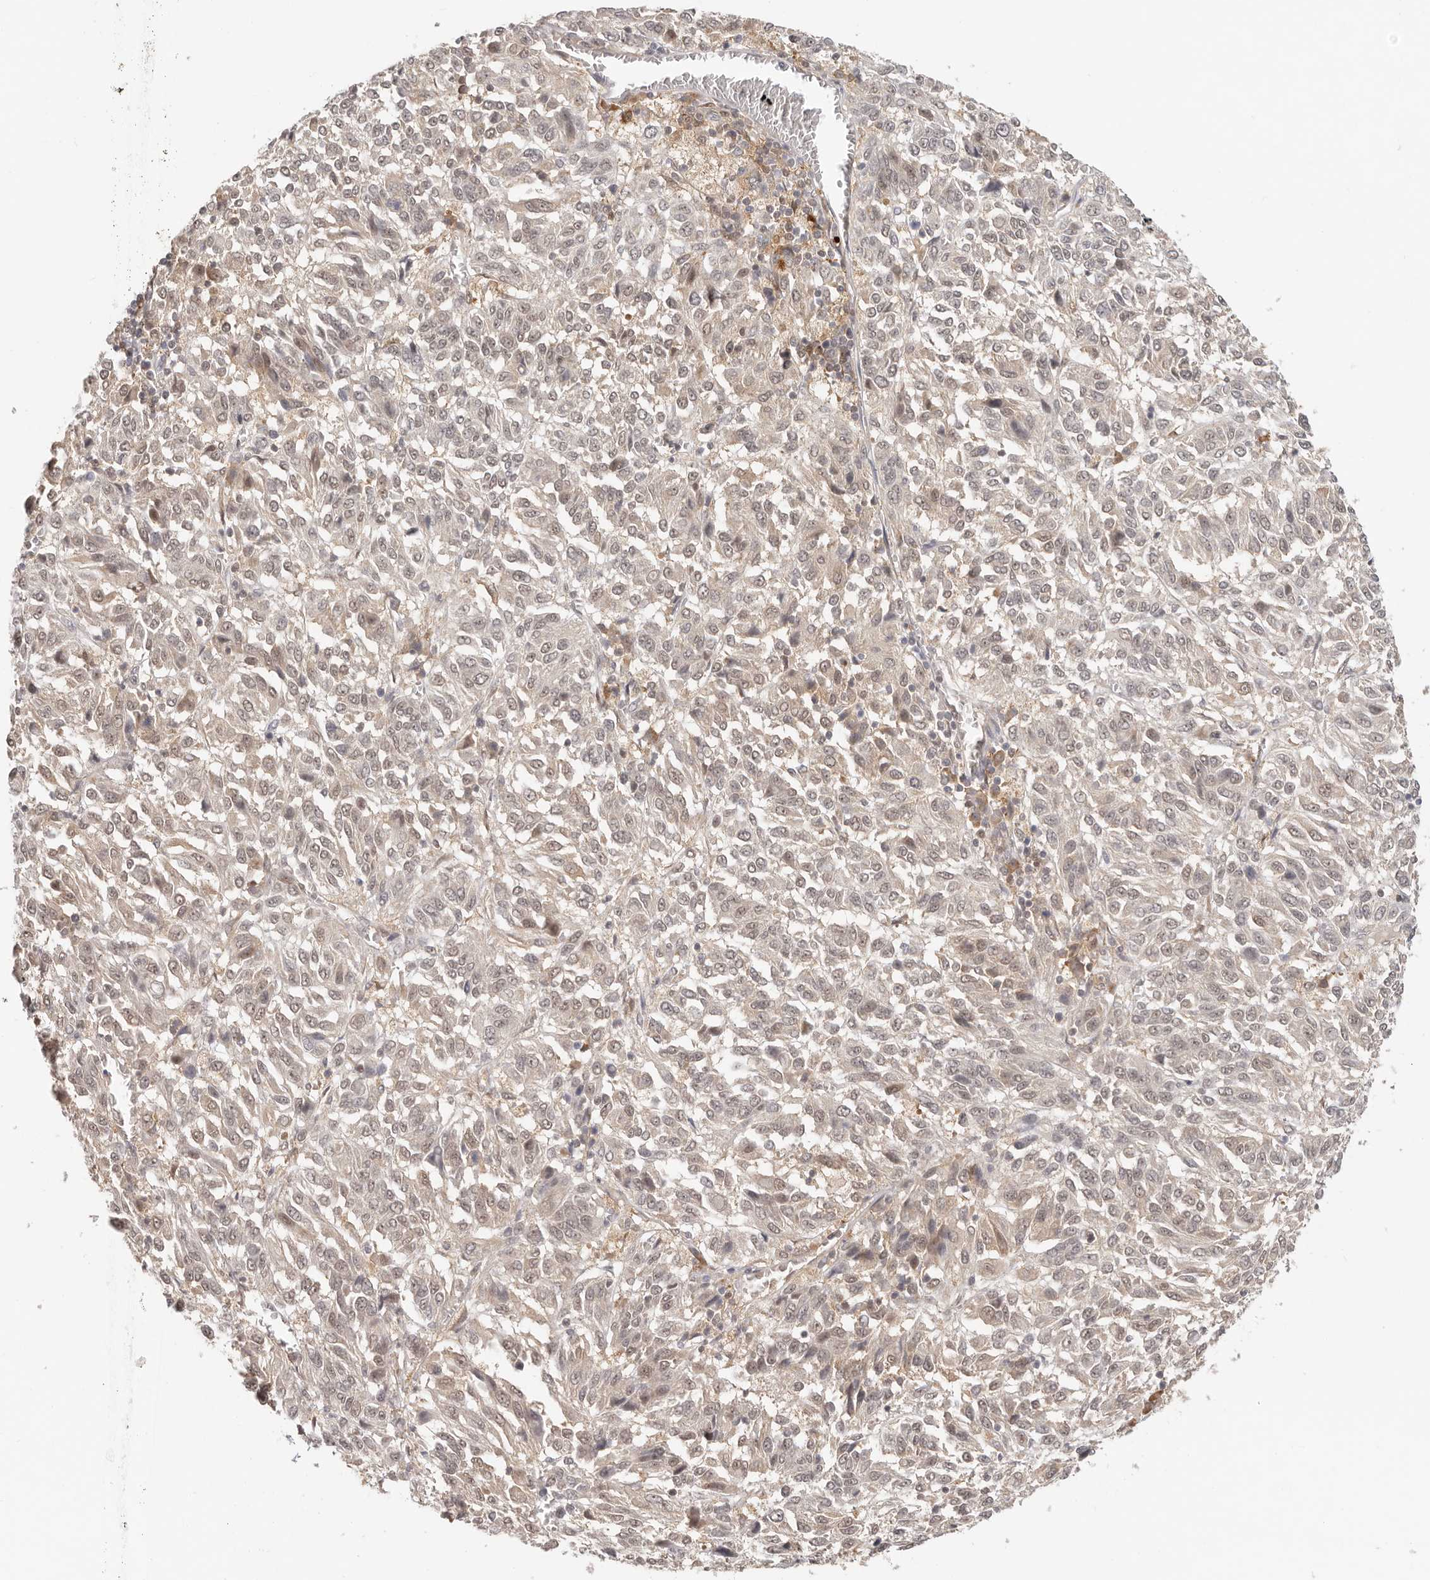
{"staining": {"intensity": "weak", "quantity": "25%-75%", "location": "nuclear"}, "tissue": "melanoma", "cell_type": "Tumor cells", "image_type": "cancer", "snomed": [{"axis": "morphology", "description": "Malignant melanoma, Metastatic site"}, {"axis": "topography", "description": "Lung"}], "caption": "High-power microscopy captured an IHC histopathology image of malignant melanoma (metastatic site), revealing weak nuclear positivity in about 25%-75% of tumor cells. (brown staining indicates protein expression, while blue staining denotes nuclei).", "gene": "LARP7", "patient": {"sex": "male", "age": 64}}